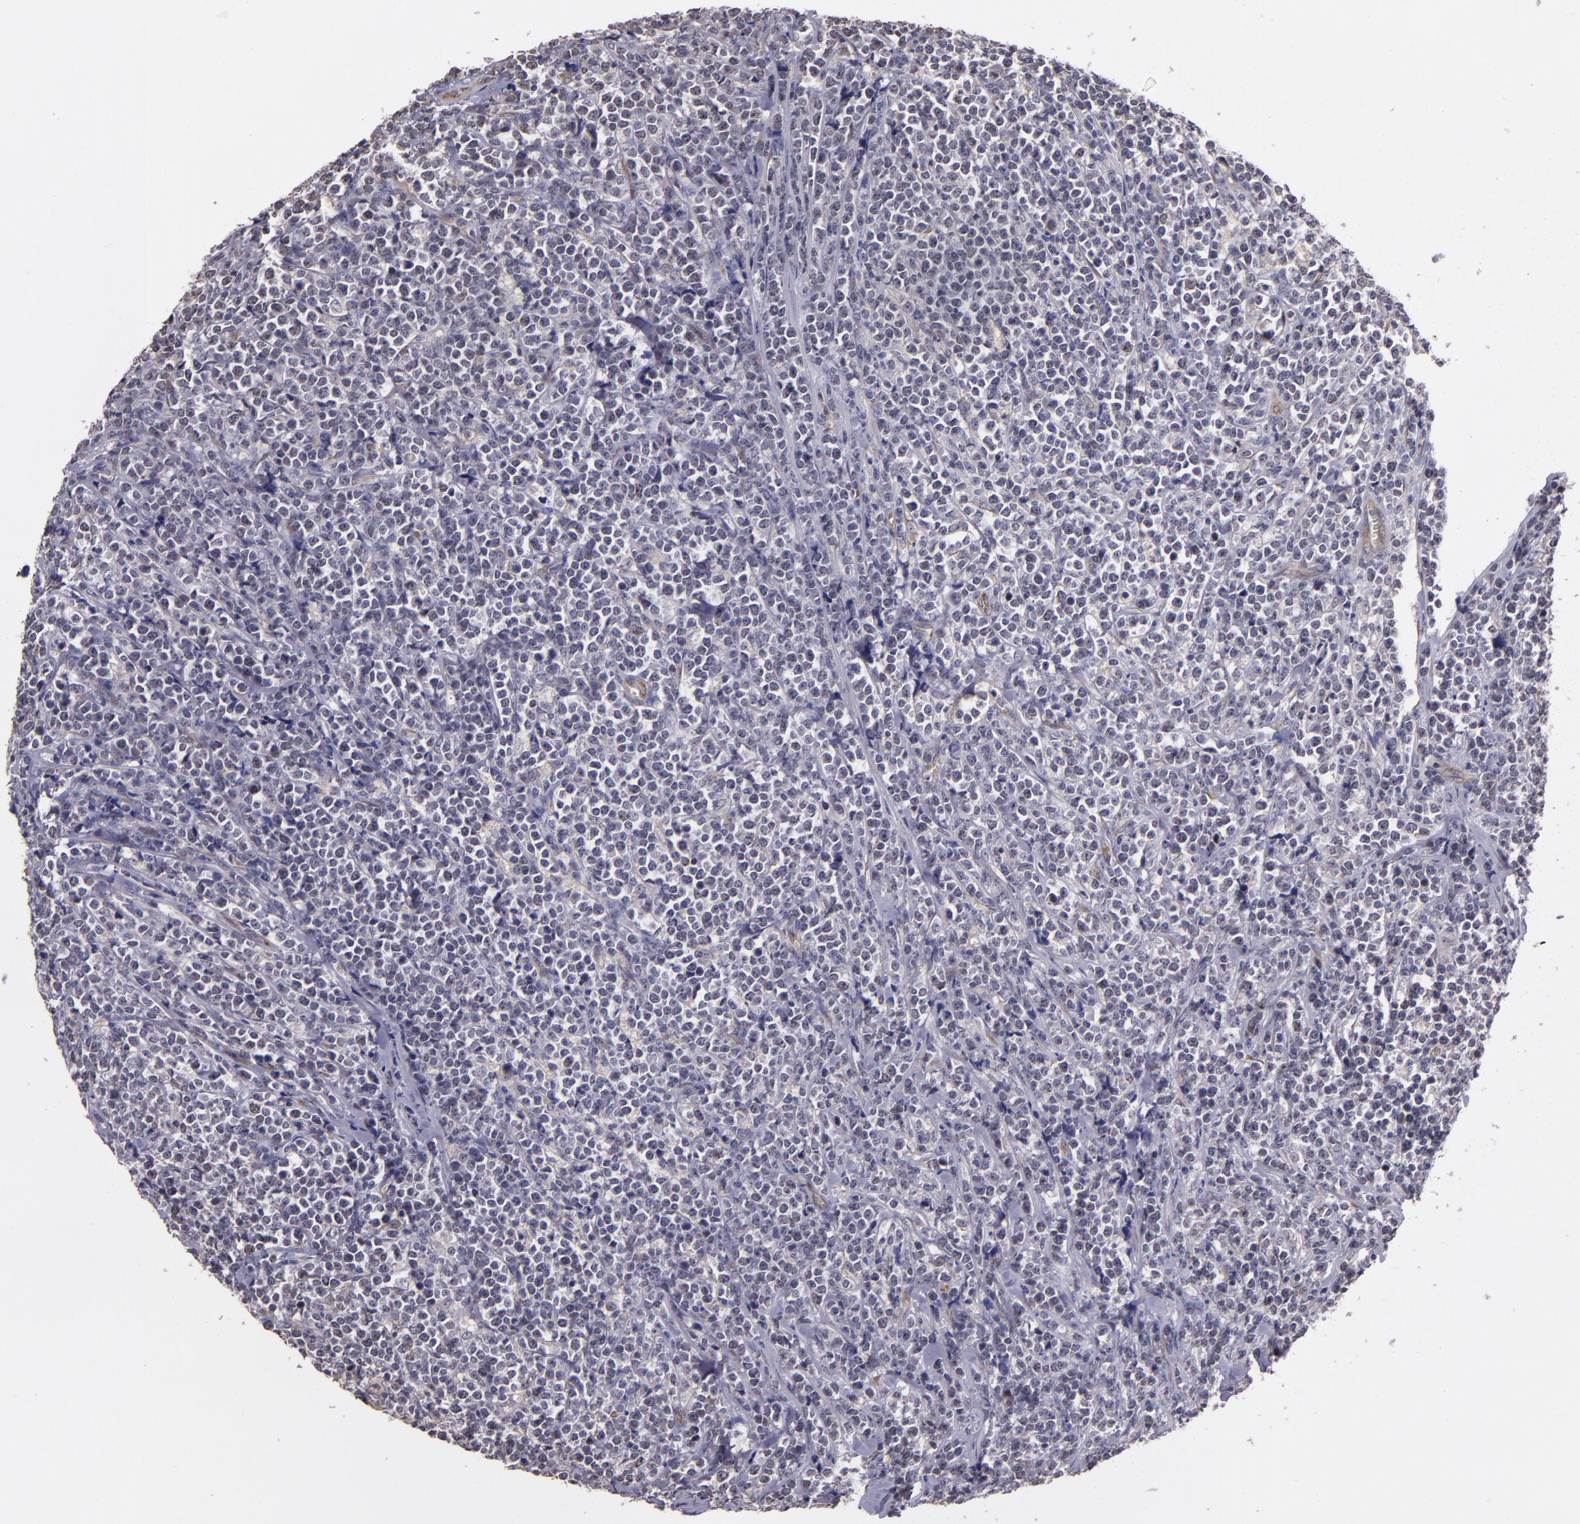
{"staining": {"intensity": "negative", "quantity": "none", "location": "none"}, "tissue": "lymphoma", "cell_type": "Tumor cells", "image_type": "cancer", "snomed": [{"axis": "morphology", "description": "Malignant lymphoma, non-Hodgkin's type, High grade"}, {"axis": "topography", "description": "Small intestine"}, {"axis": "topography", "description": "Colon"}], "caption": "This photomicrograph is of lymphoma stained with immunohistochemistry (IHC) to label a protein in brown with the nuclei are counter-stained blue. There is no positivity in tumor cells.", "gene": "SYTL4", "patient": {"sex": "male", "age": 8}}